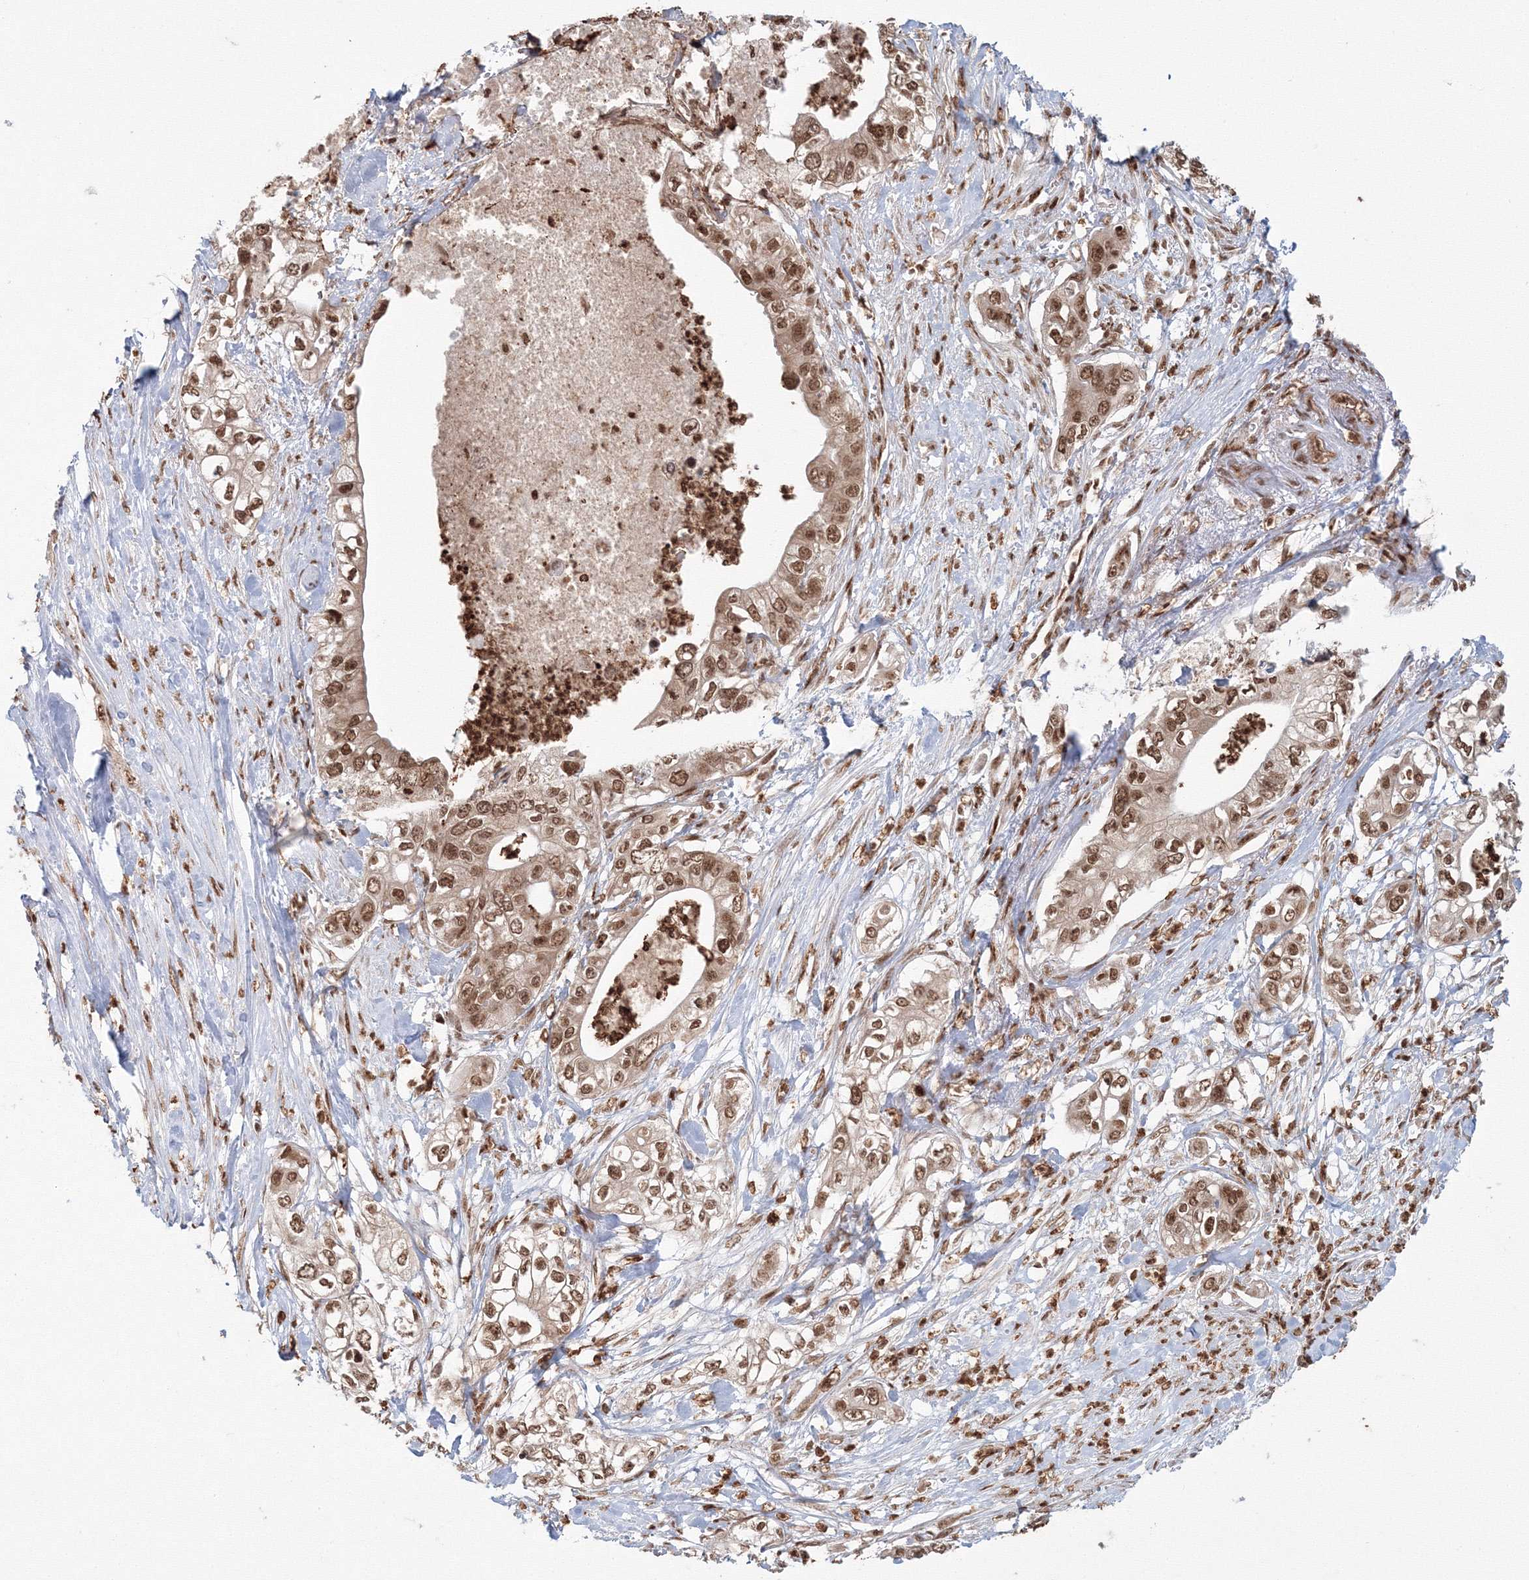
{"staining": {"intensity": "moderate", "quantity": ">75%", "location": "nuclear"}, "tissue": "pancreatic cancer", "cell_type": "Tumor cells", "image_type": "cancer", "snomed": [{"axis": "morphology", "description": "Adenocarcinoma, NOS"}, {"axis": "topography", "description": "Pancreas"}], "caption": "Adenocarcinoma (pancreatic) was stained to show a protein in brown. There is medium levels of moderate nuclear expression in about >75% of tumor cells.", "gene": "KIF20A", "patient": {"sex": "female", "age": 78}}